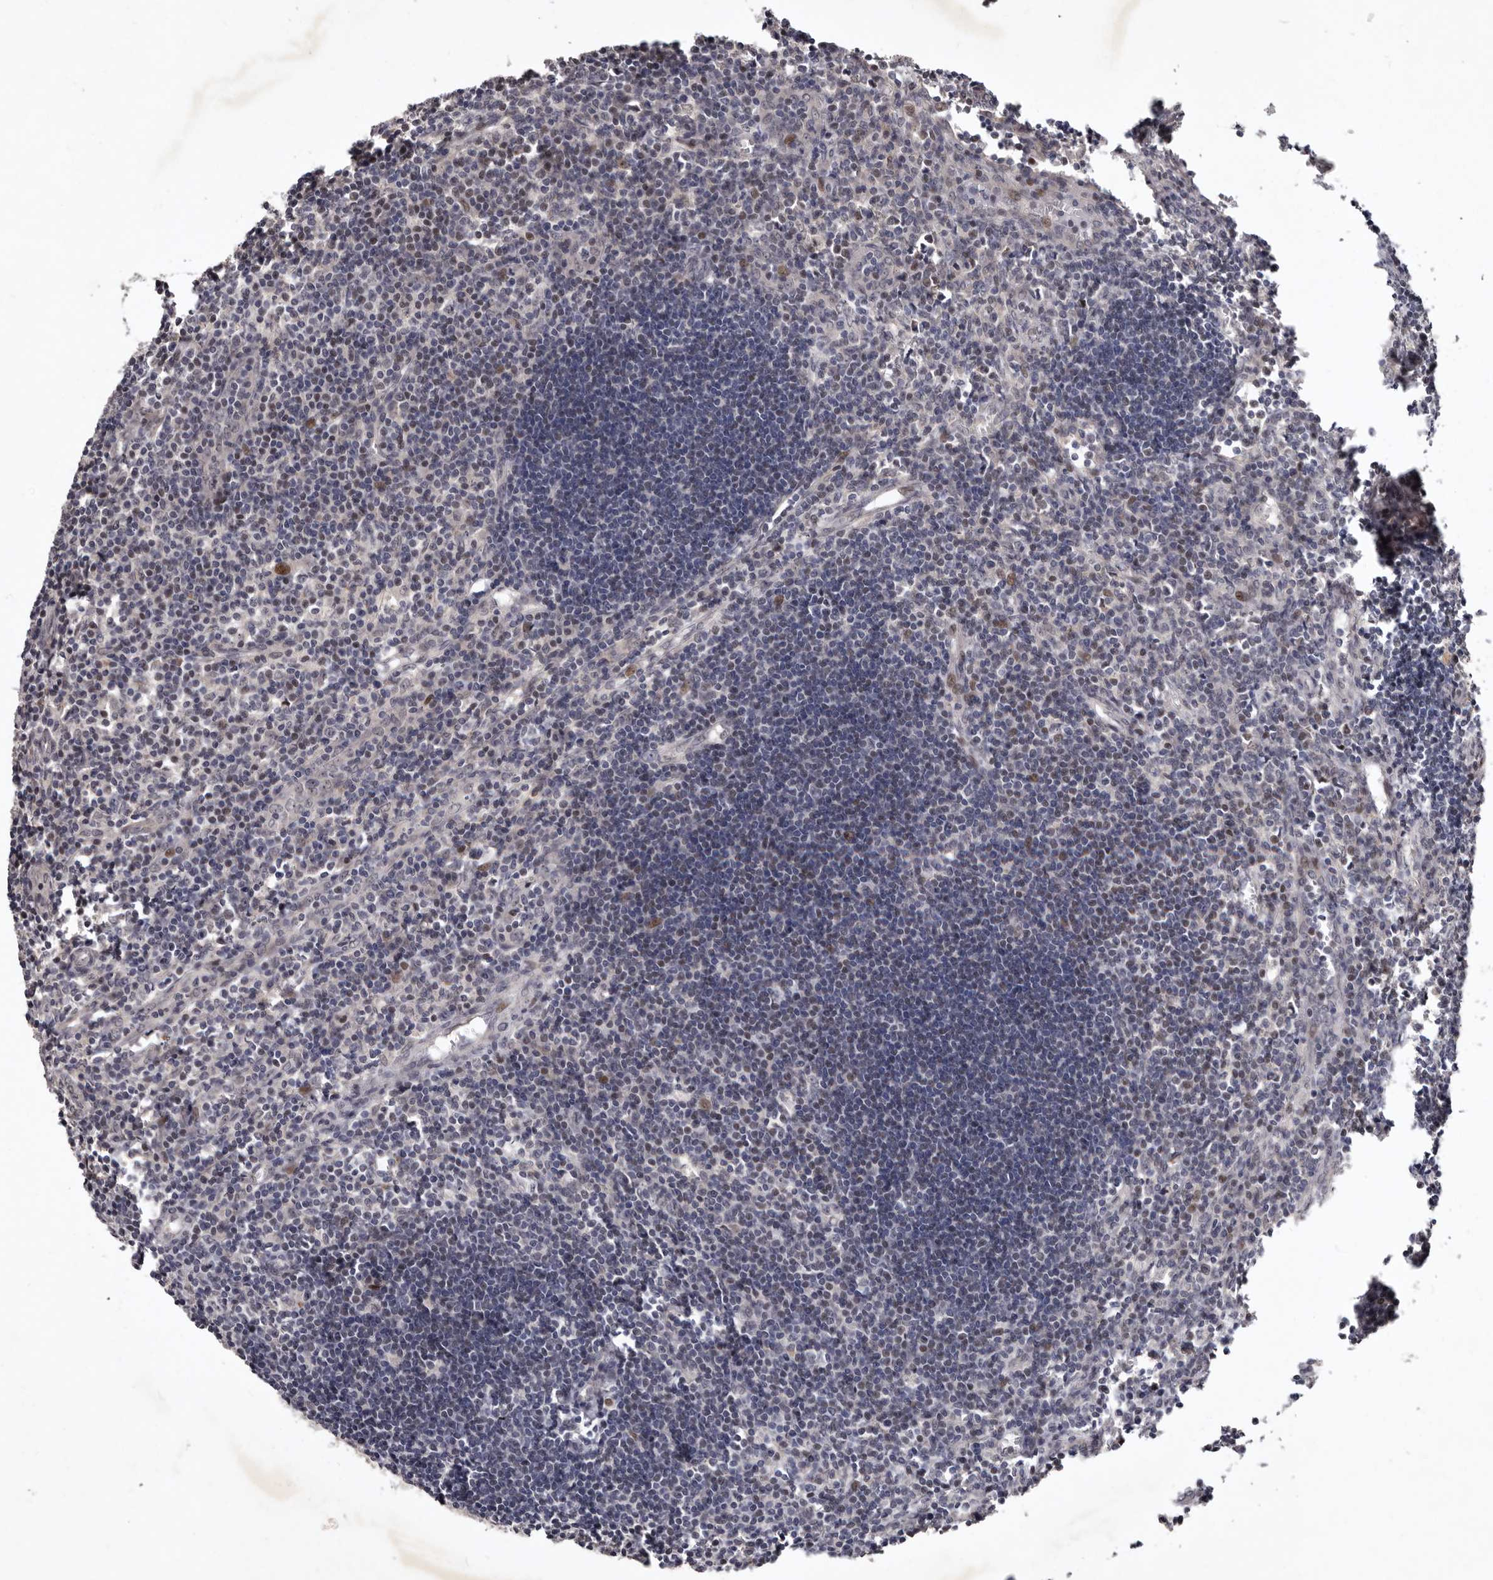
{"staining": {"intensity": "weak", "quantity": "<25%", "location": "cytoplasmic/membranous,nuclear"}, "tissue": "lymph node", "cell_type": "Germinal center cells", "image_type": "normal", "snomed": [{"axis": "morphology", "description": "Normal tissue, NOS"}, {"axis": "morphology", "description": "Malignant melanoma, Metastatic site"}, {"axis": "topography", "description": "Lymph node"}], "caption": "Protein analysis of normal lymph node exhibits no significant expression in germinal center cells. Brightfield microscopy of IHC stained with DAB (3,3'-diaminobenzidine) (brown) and hematoxylin (blue), captured at high magnification.", "gene": "ABL1", "patient": {"sex": "male", "age": 41}}